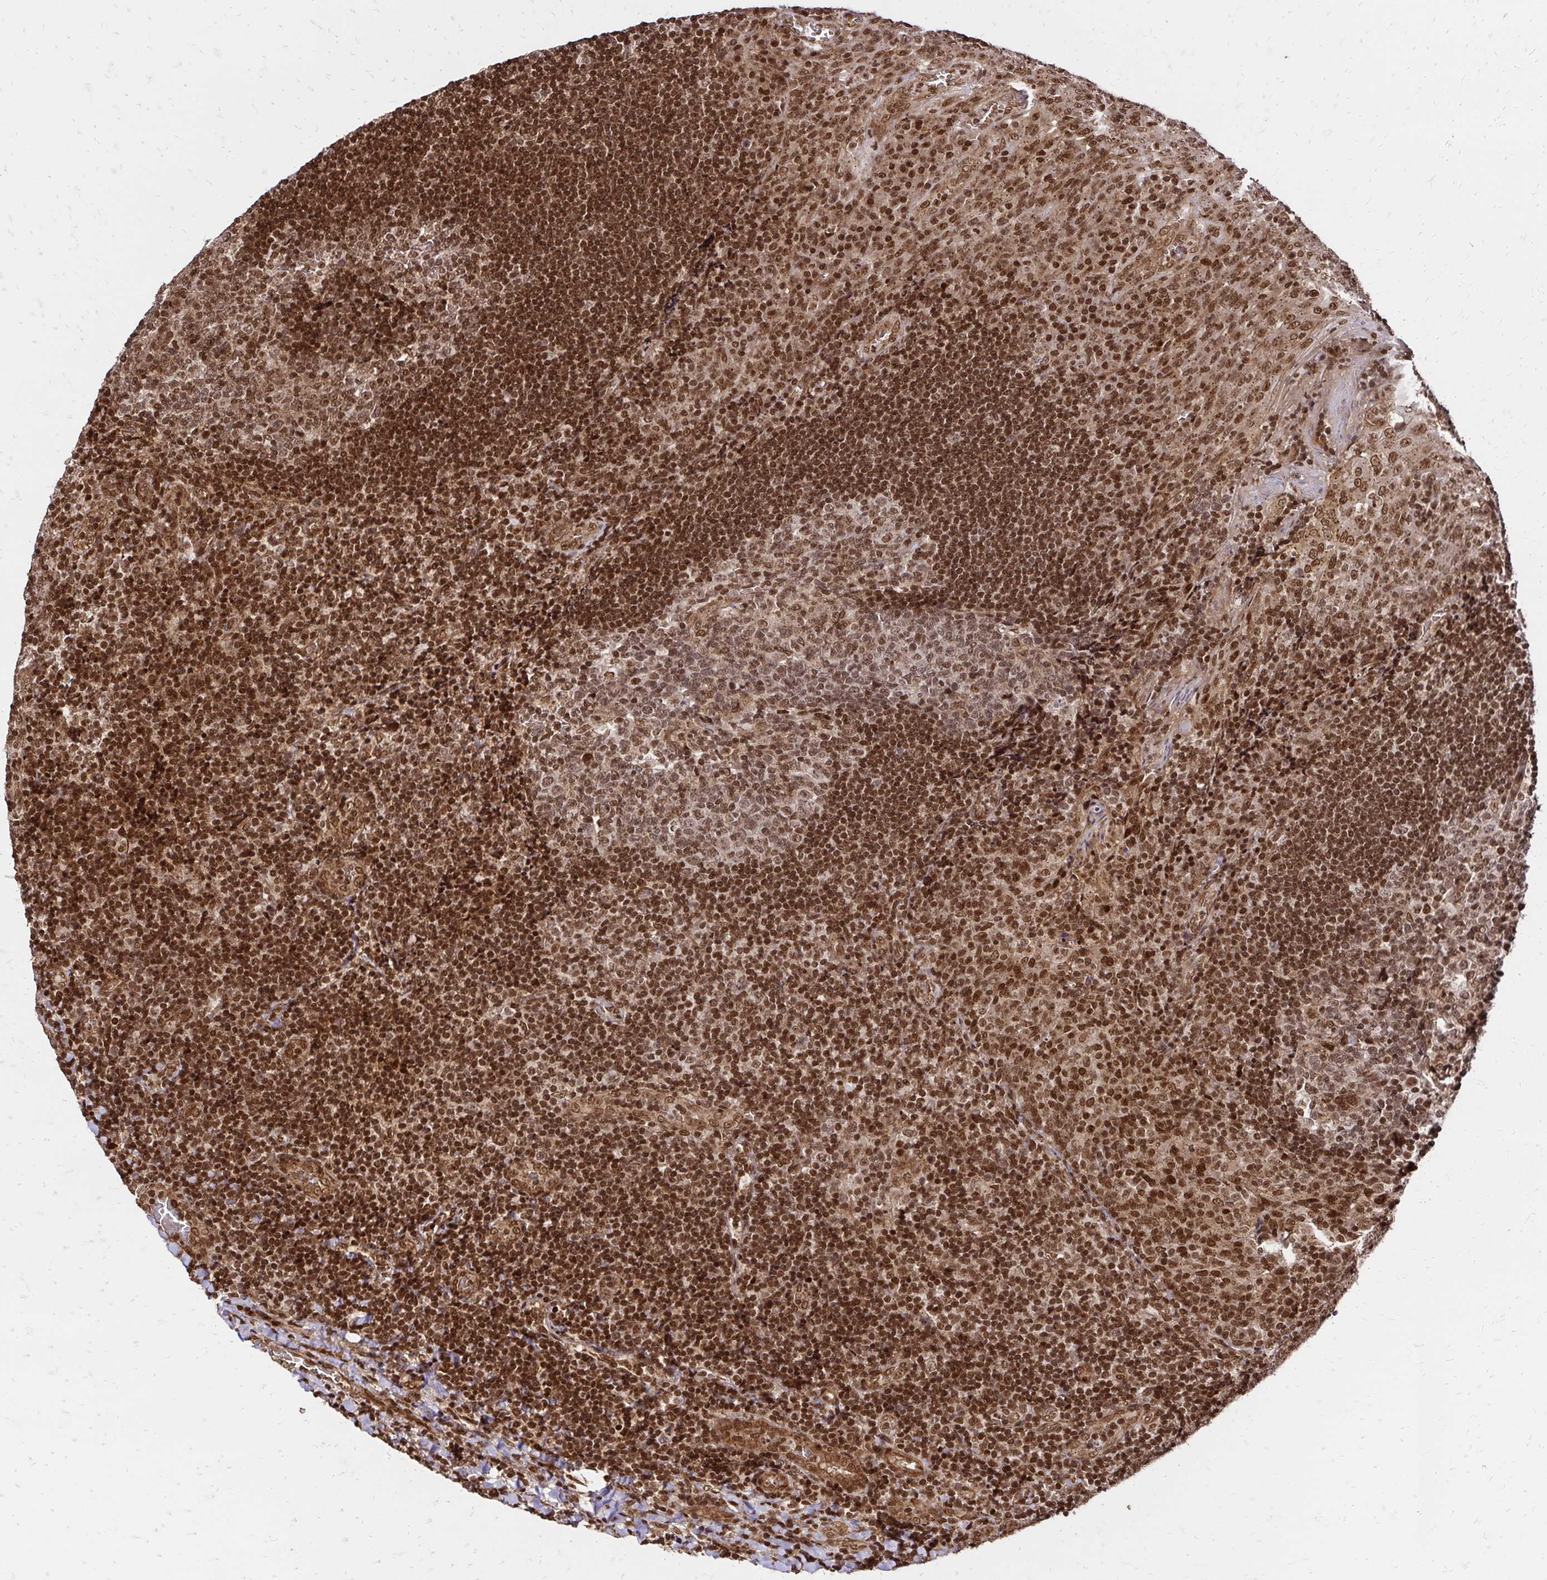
{"staining": {"intensity": "moderate", "quantity": ">75%", "location": "nuclear"}, "tissue": "tonsil", "cell_type": "Germinal center cells", "image_type": "normal", "snomed": [{"axis": "morphology", "description": "Normal tissue, NOS"}, {"axis": "topography", "description": "Tonsil"}], "caption": "Immunohistochemical staining of unremarkable human tonsil reveals moderate nuclear protein positivity in approximately >75% of germinal center cells.", "gene": "GLYR1", "patient": {"sex": "male", "age": 17}}